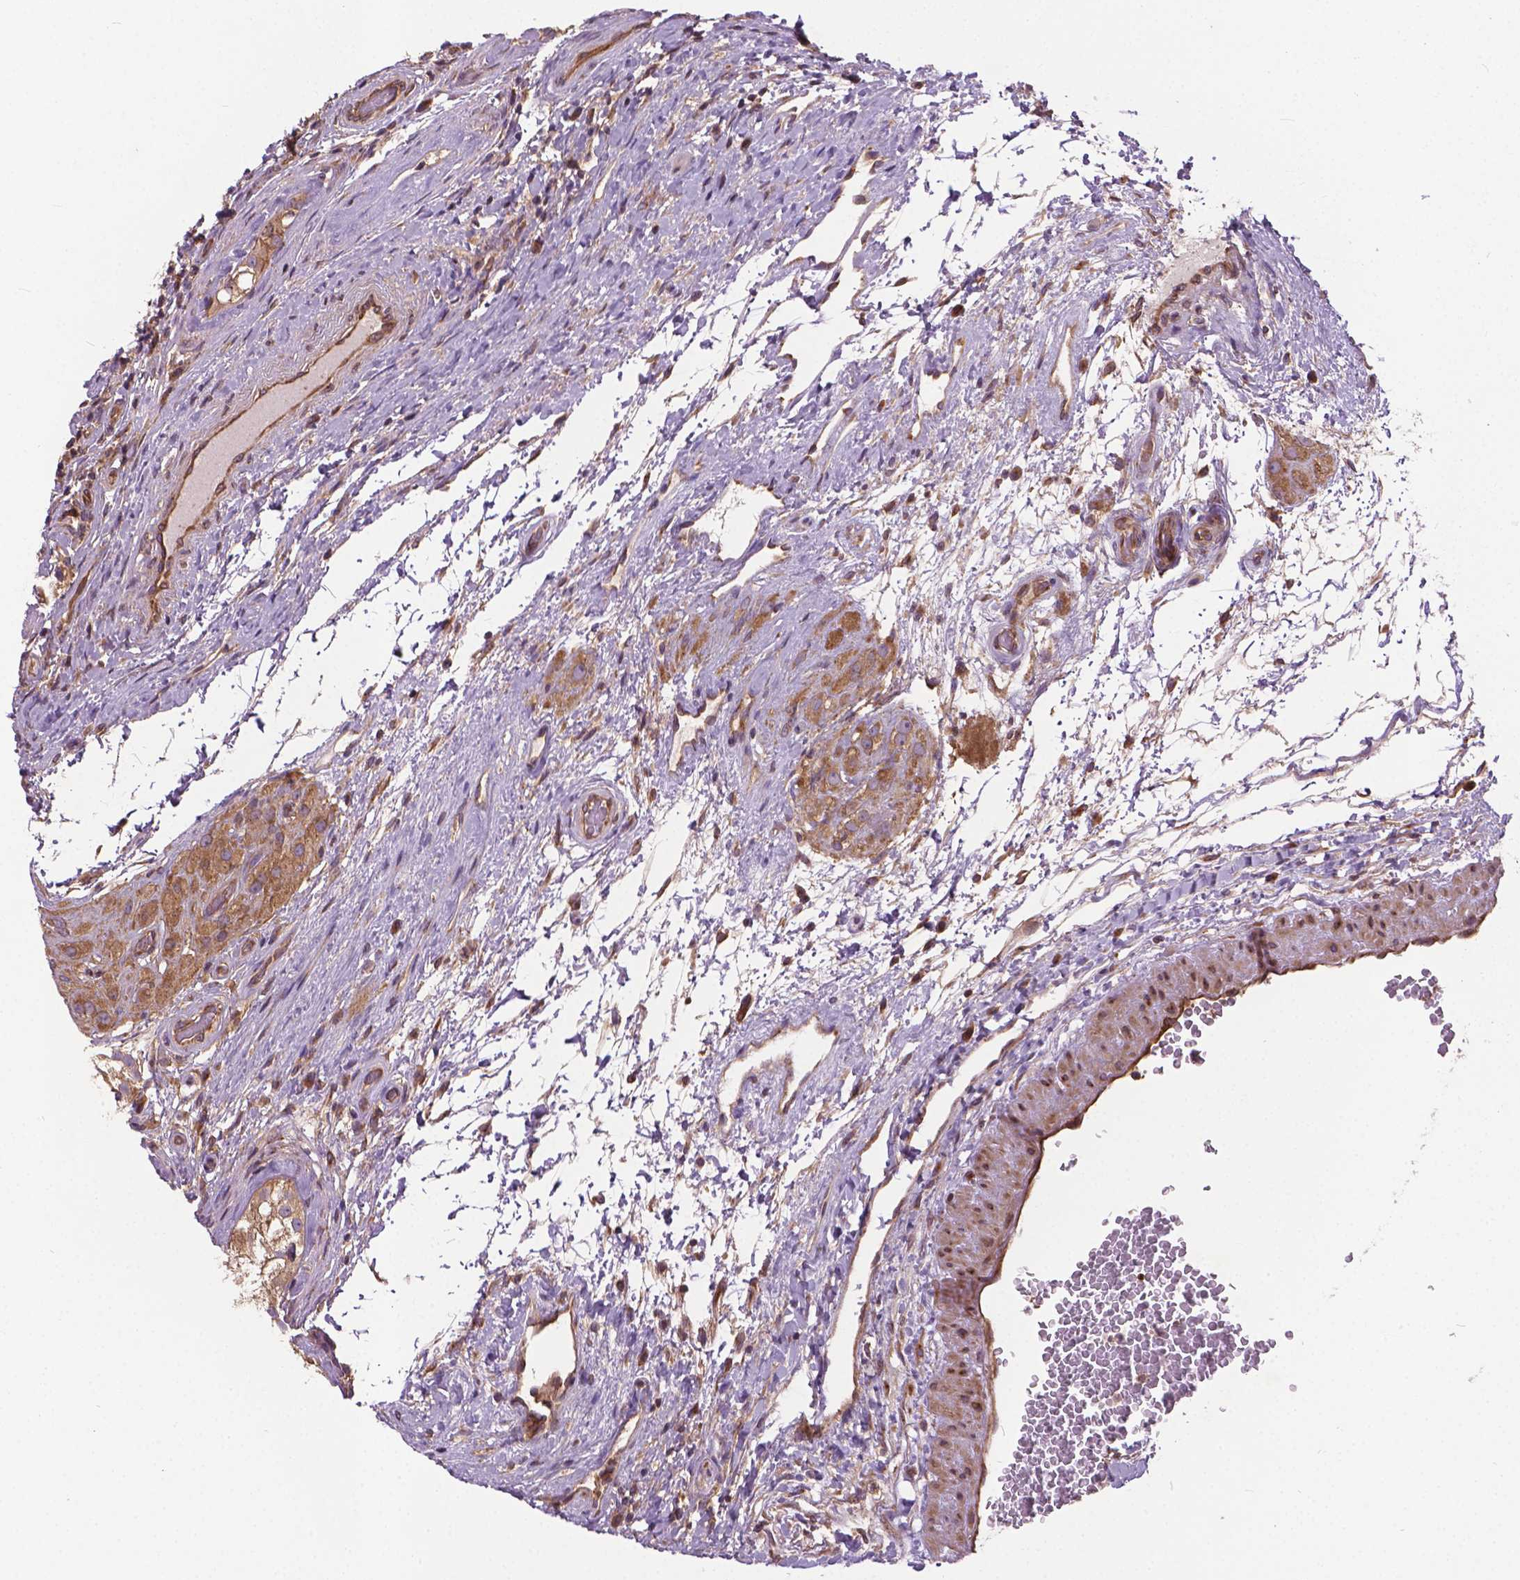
{"staining": {"intensity": "moderate", "quantity": ">75%", "location": "cytoplasmic/membranous"}, "tissue": "testis cancer", "cell_type": "Tumor cells", "image_type": "cancer", "snomed": [{"axis": "morphology", "description": "Seminoma, NOS"}, {"axis": "morphology", "description": "Carcinoma, Embryonal, NOS"}, {"axis": "topography", "description": "Testis"}], "caption": "Human testis seminoma stained with a protein marker reveals moderate staining in tumor cells.", "gene": "MZT1", "patient": {"sex": "male", "age": 41}}